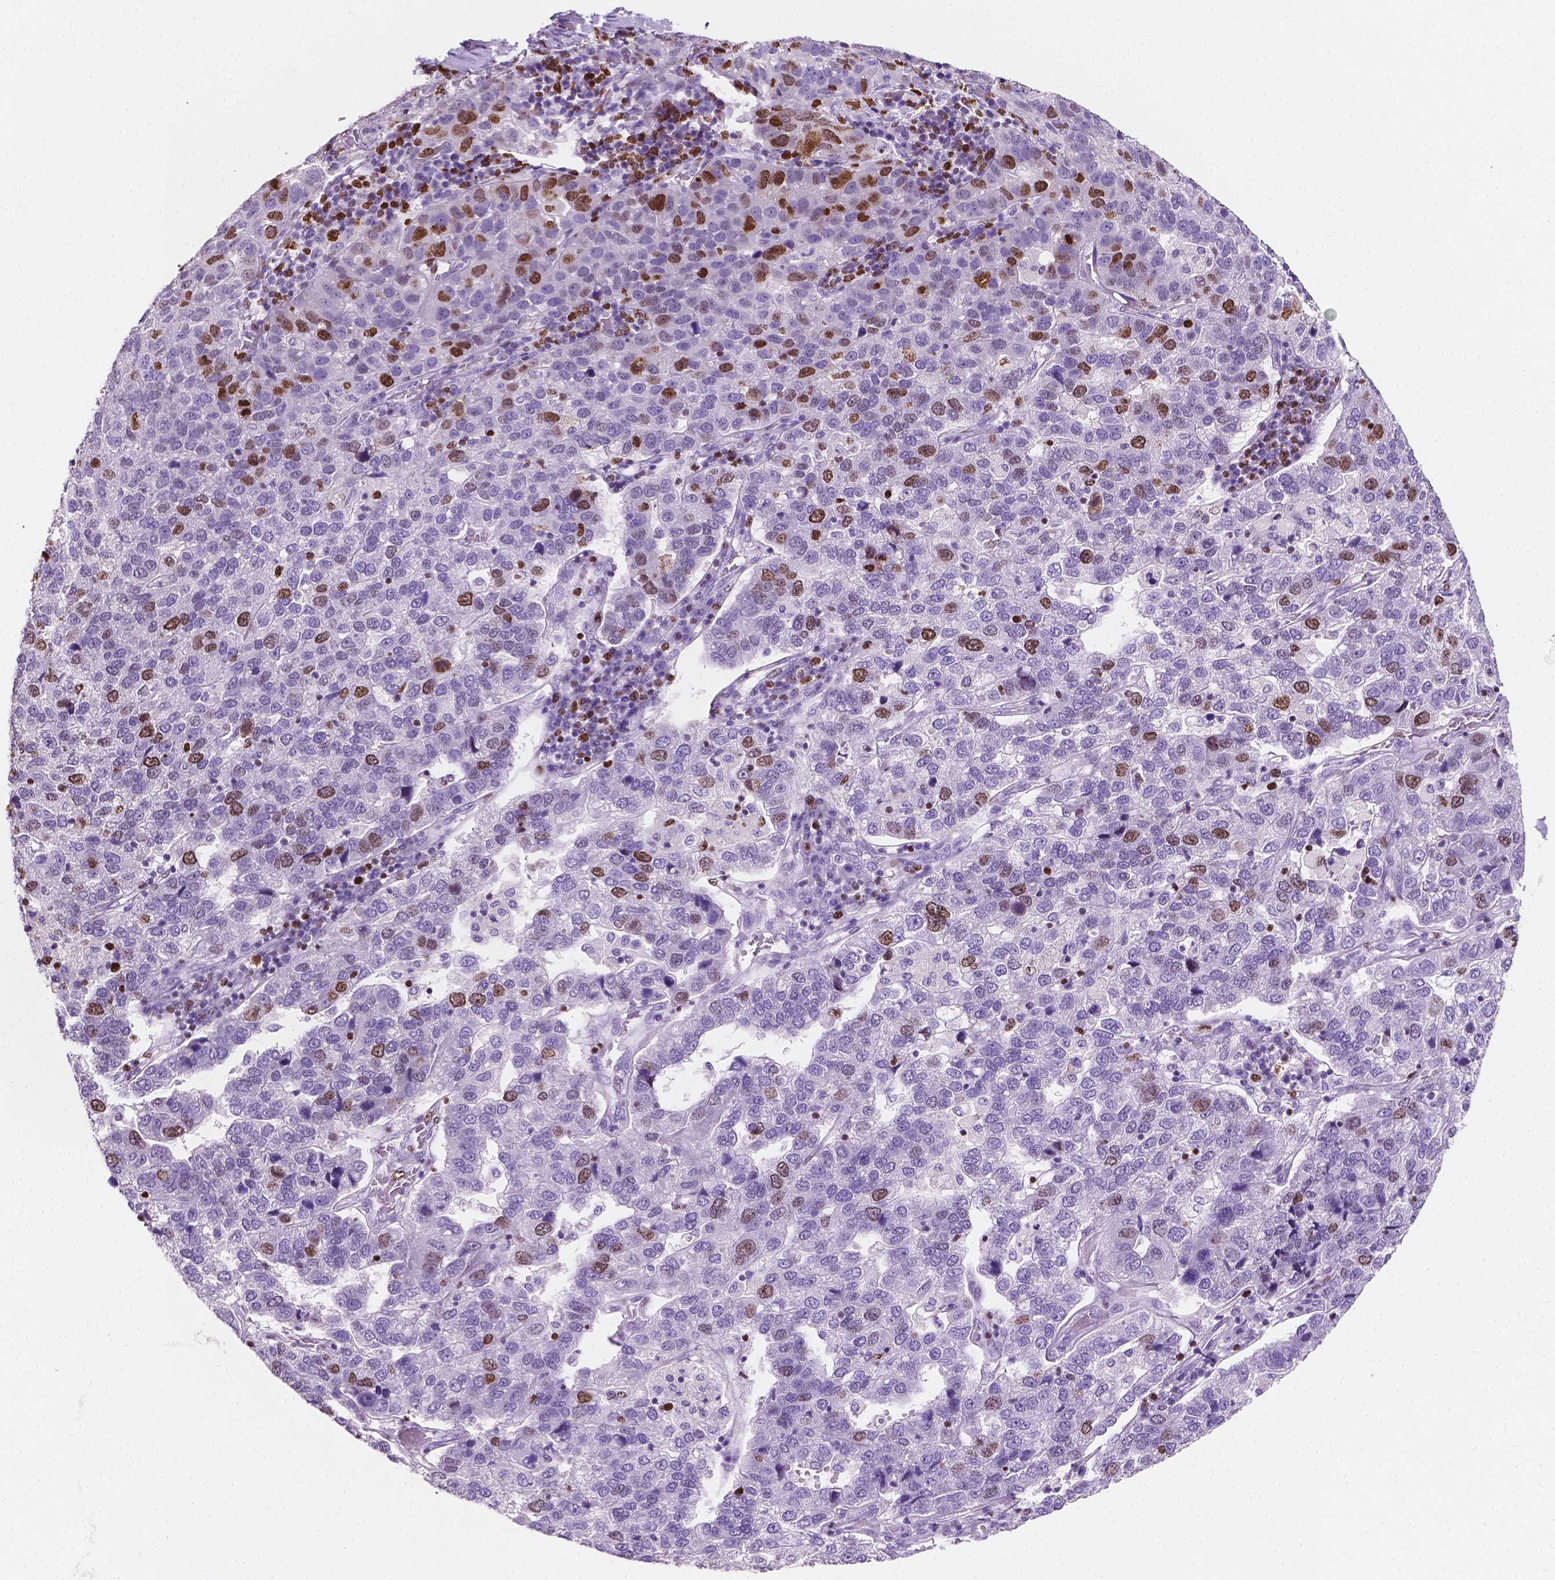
{"staining": {"intensity": "moderate", "quantity": "<25%", "location": "nuclear"}, "tissue": "pancreatic cancer", "cell_type": "Tumor cells", "image_type": "cancer", "snomed": [{"axis": "morphology", "description": "Adenocarcinoma, NOS"}, {"axis": "topography", "description": "Pancreas"}], "caption": "About <25% of tumor cells in human pancreatic cancer reveal moderate nuclear protein staining as visualized by brown immunohistochemical staining.", "gene": "SIAH2", "patient": {"sex": "female", "age": 61}}